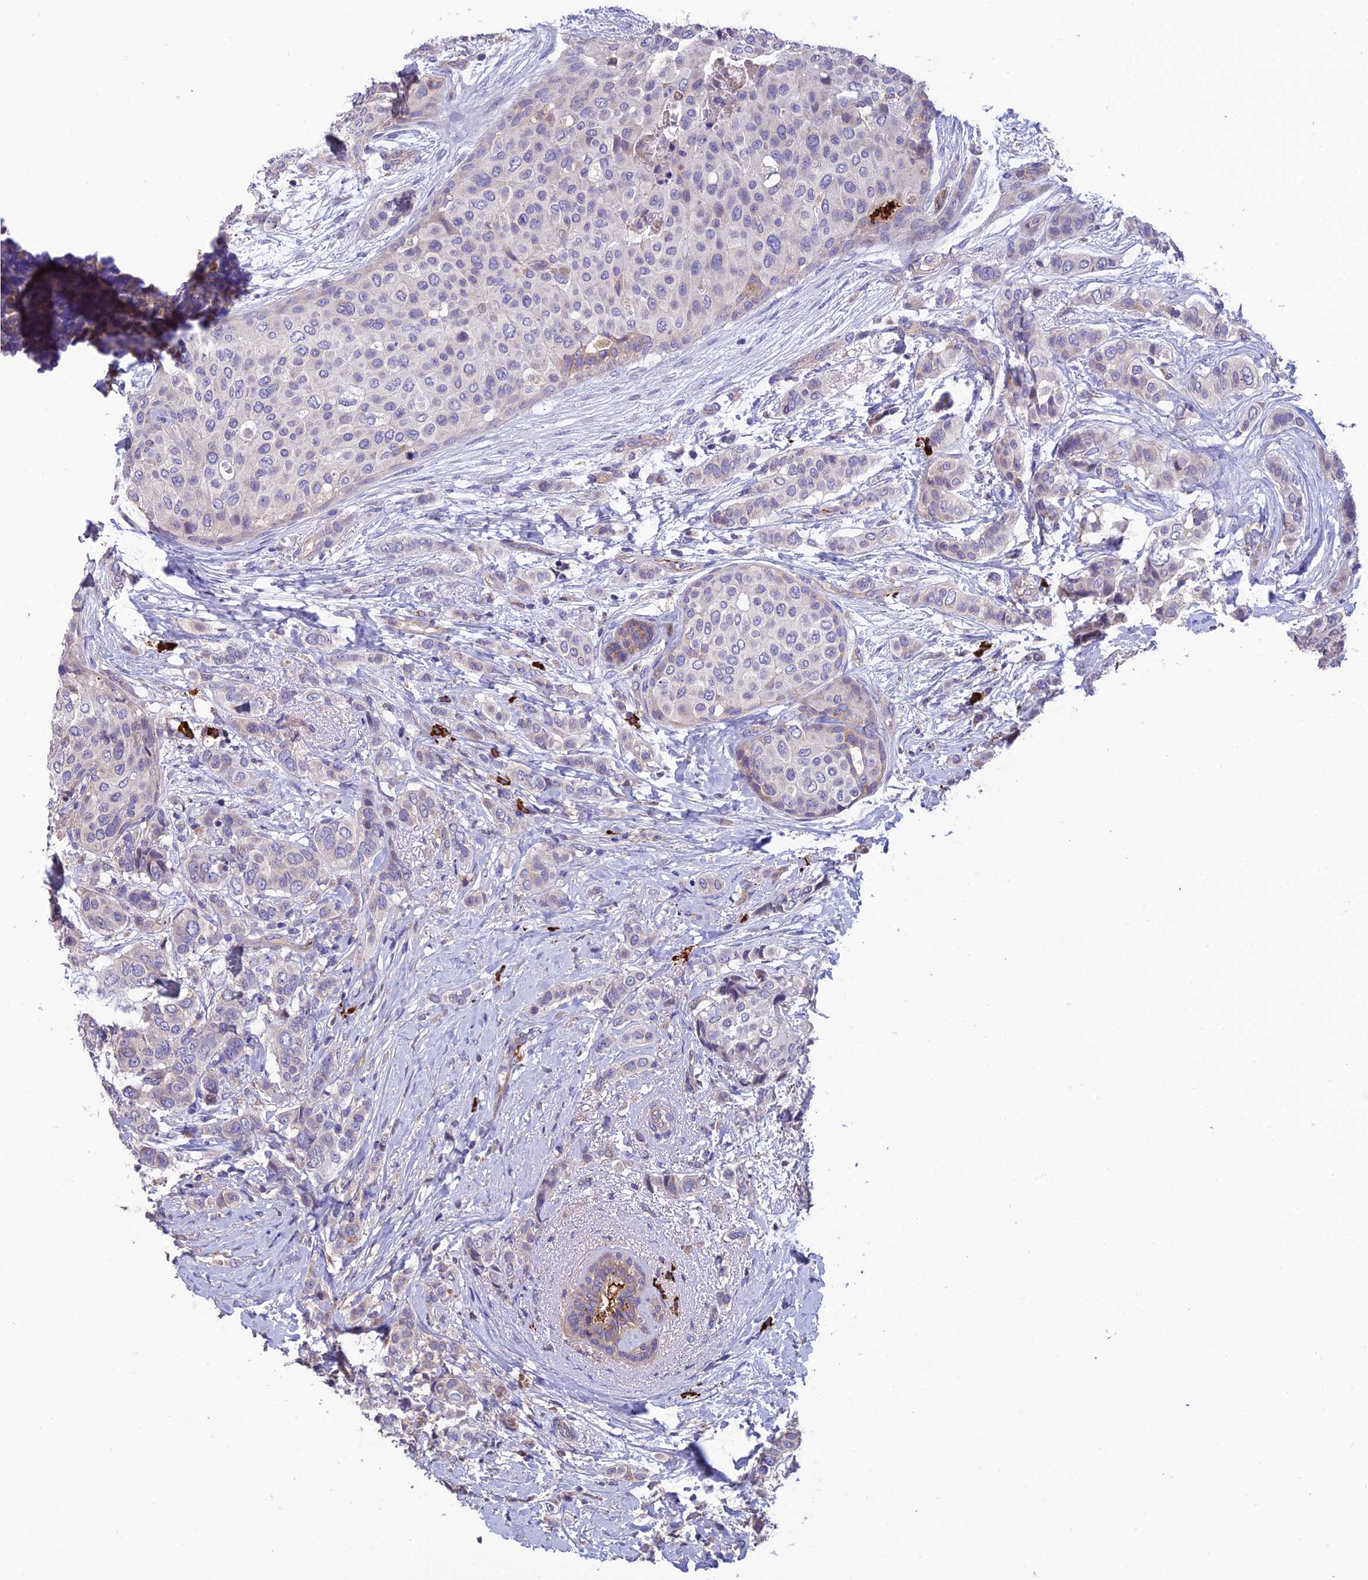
{"staining": {"intensity": "negative", "quantity": "none", "location": "none"}, "tissue": "breast cancer", "cell_type": "Tumor cells", "image_type": "cancer", "snomed": [{"axis": "morphology", "description": "Lobular carcinoma"}, {"axis": "topography", "description": "Breast"}], "caption": "An immunohistochemistry image of breast cancer is shown. There is no staining in tumor cells of breast cancer.", "gene": "MIOS", "patient": {"sex": "female", "age": 51}}